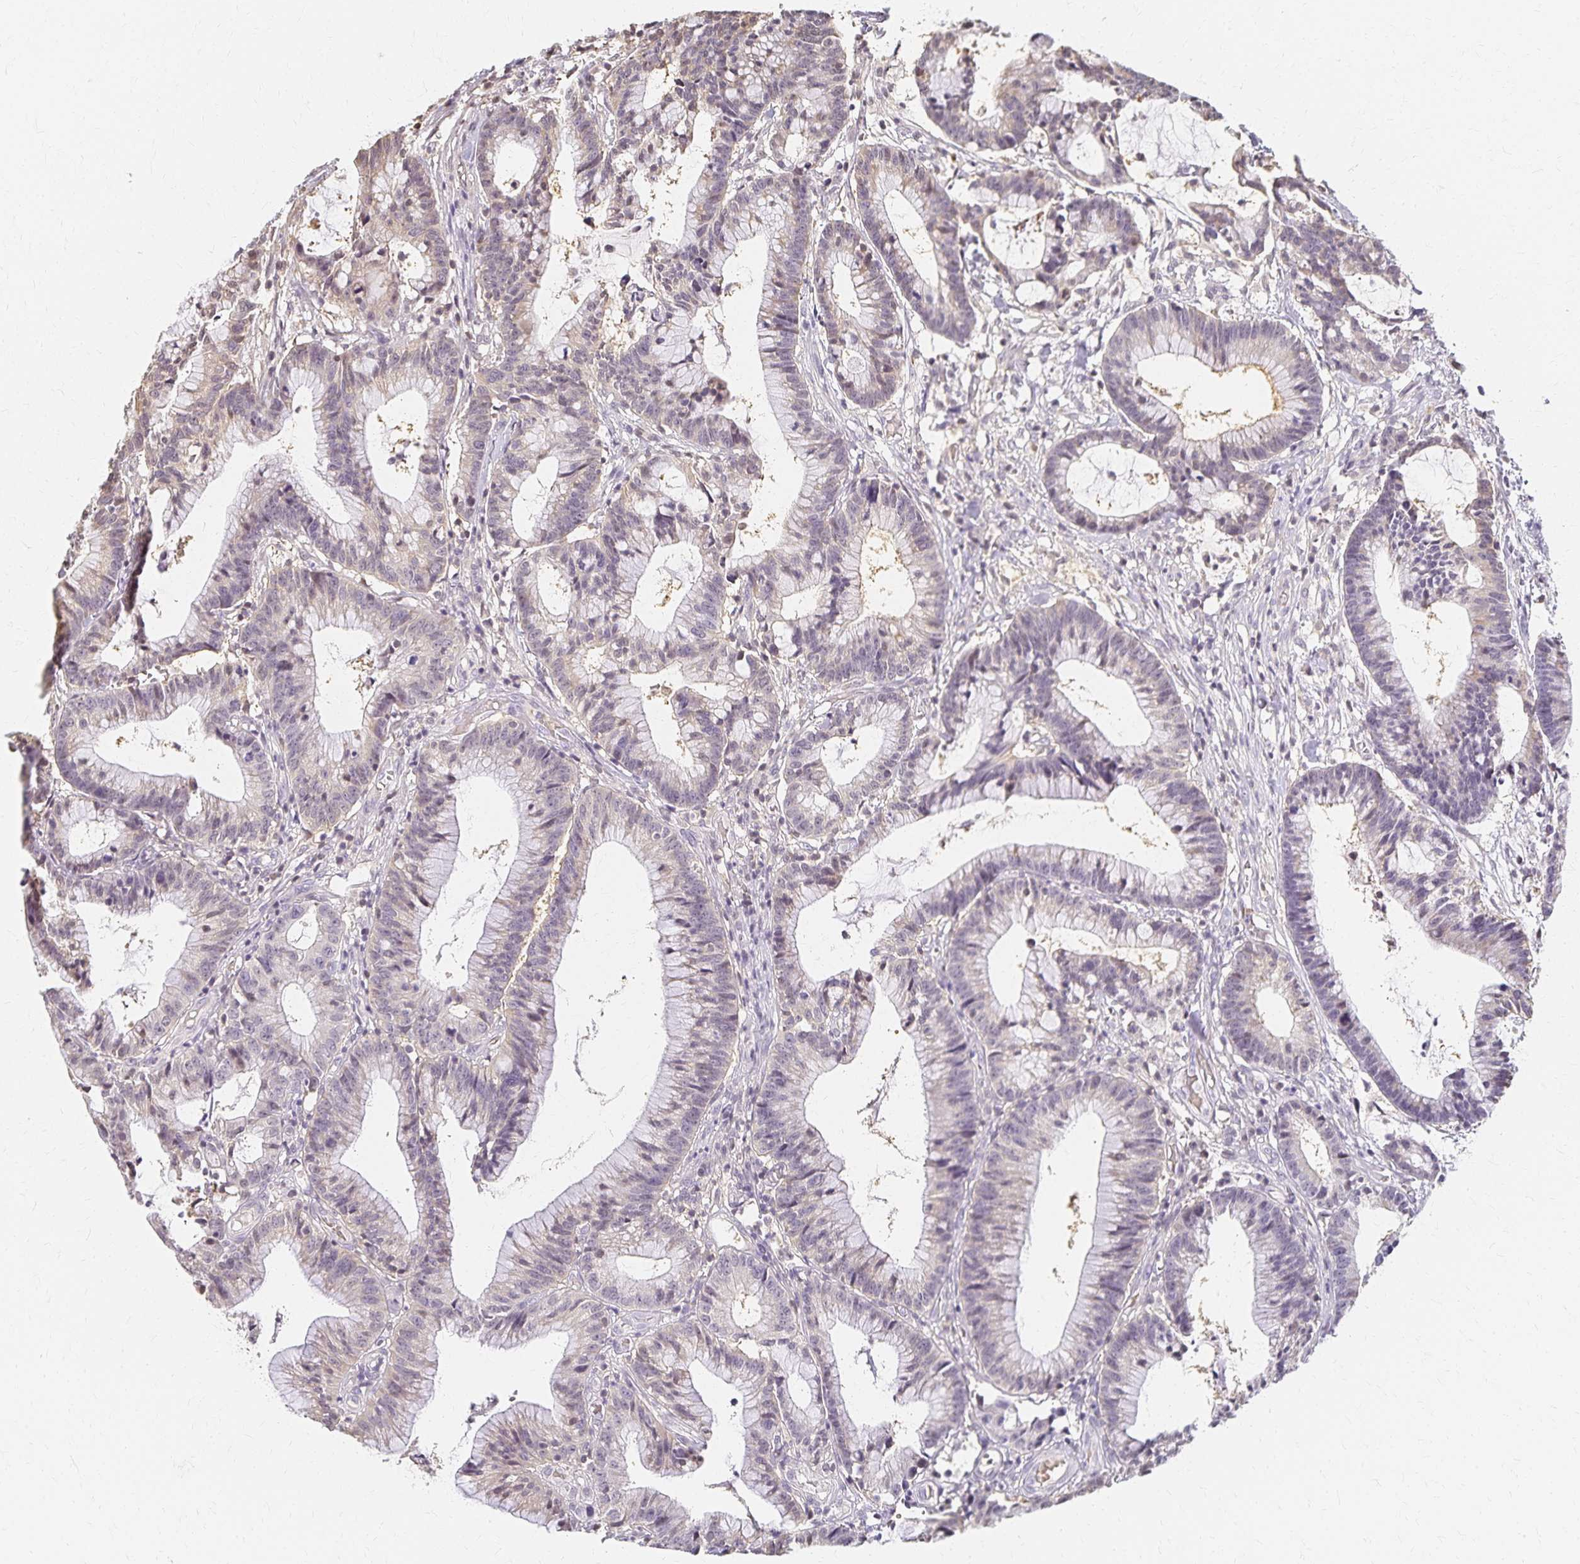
{"staining": {"intensity": "weak", "quantity": "25%-75%", "location": "cytoplasmic/membranous"}, "tissue": "colorectal cancer", "cell_type": "Tumor cells", "image_type": "cancer", "snomed": [{"axis": "morphology", "description": "Adenocarcinoma, NOS"}, {"axis": "topography", "description": "Colon"}], "caption": "This histopathology image shows immunohistochemistry staining of human colorectal adenocarcinoma, with low weak cytoplasmic/membranous staining in about 25%-75% of tumor cells.", "gene": "AZGP1", "patient": {"sex": "female", "age": 78}}